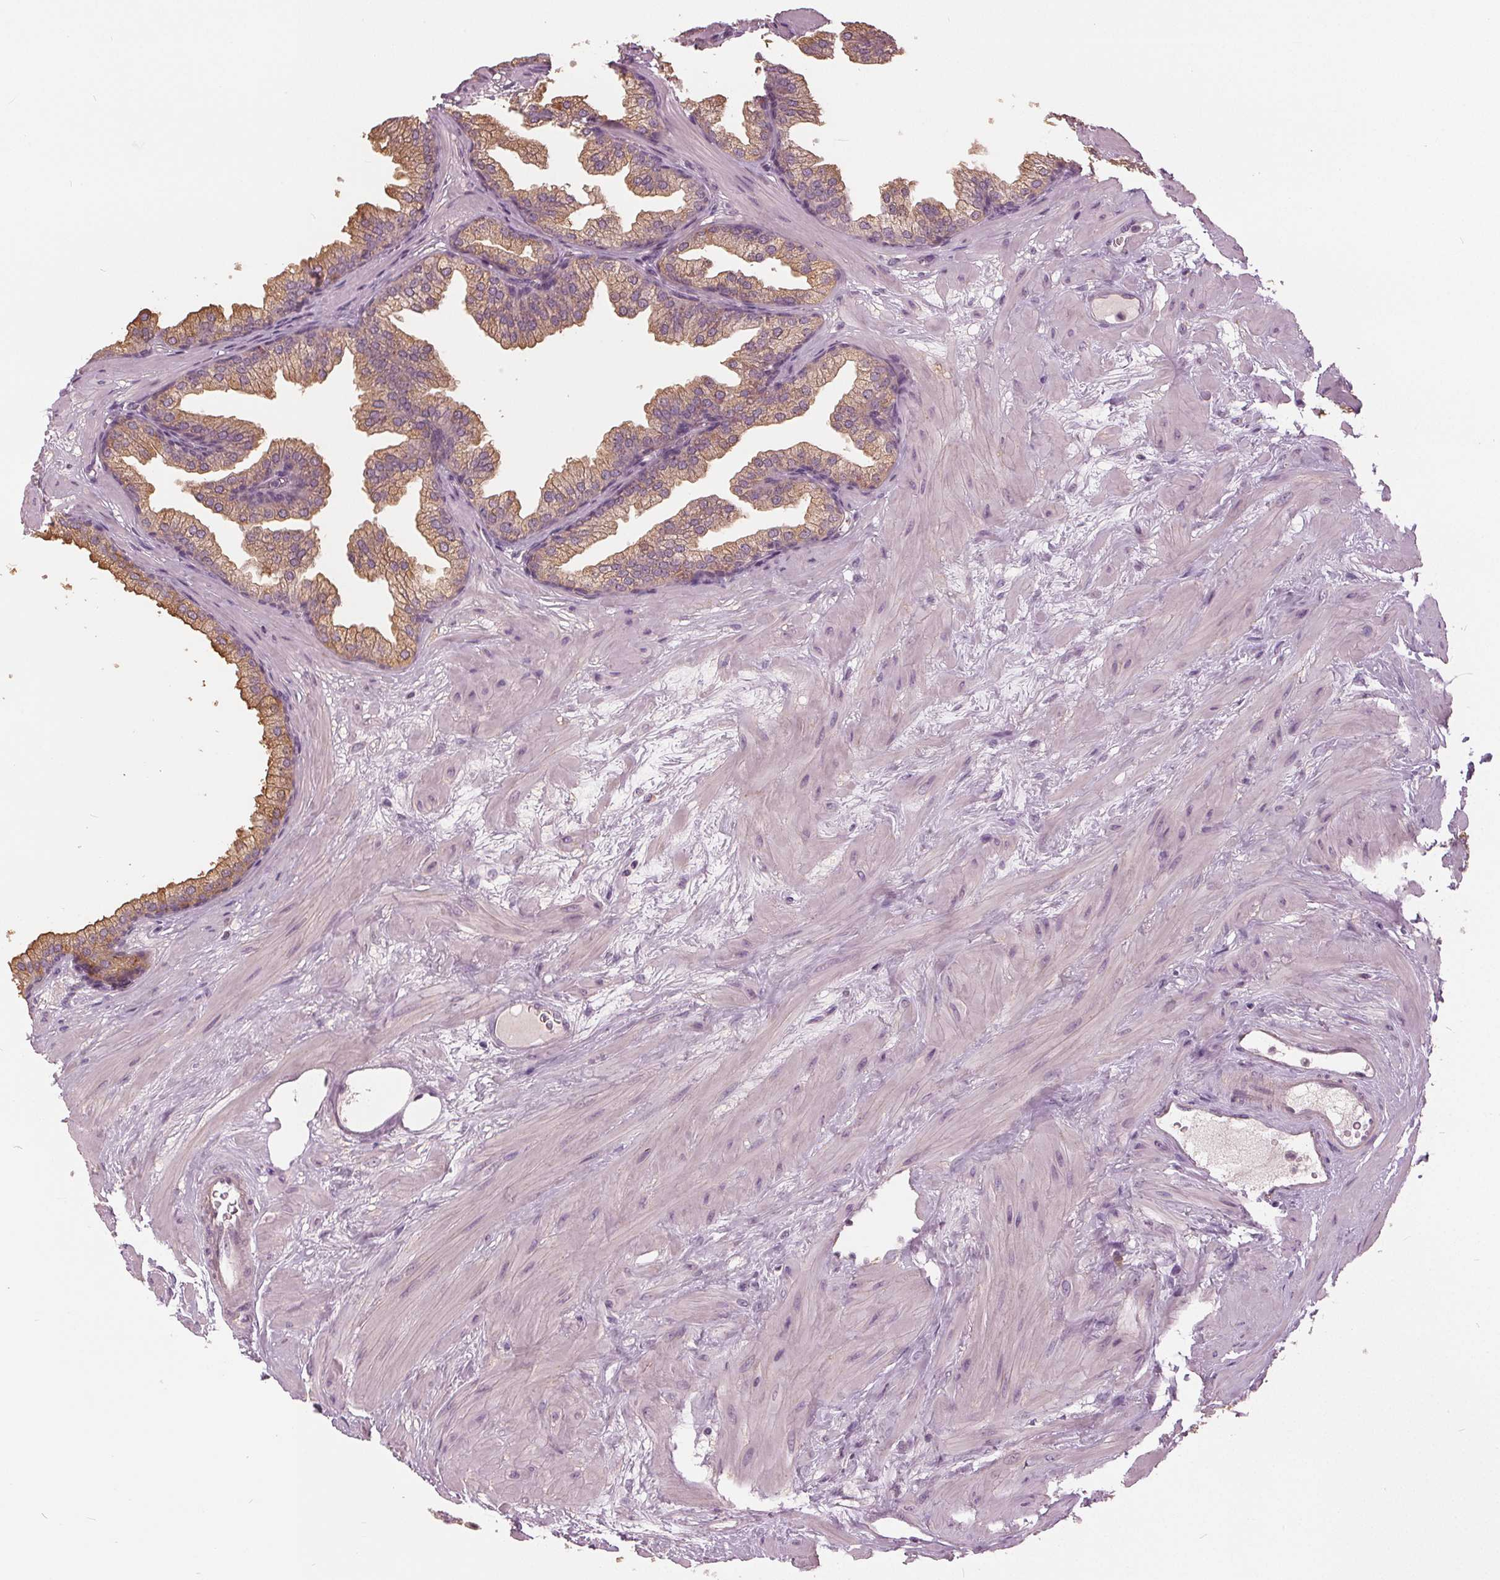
{"staining": {"intensity": "moderate", "quantity": "<25%", "location": "cytoplasmic/membranous"}, "tissue": "prostate", "cell_type": "Glandular cells", "image_type": "normal", "snomed": [{"axis": "morphology", "description": "Normal tissue, NOS"}, {"axis": "topography", "description": "Prostate"}], "caption": "Glandular cells exhibit moderate cytoplasmic/membranous staining in about <25% of cells in benign prostate.", "gene": "KLK13", "patient": {"sex": "male", "age": 37}}